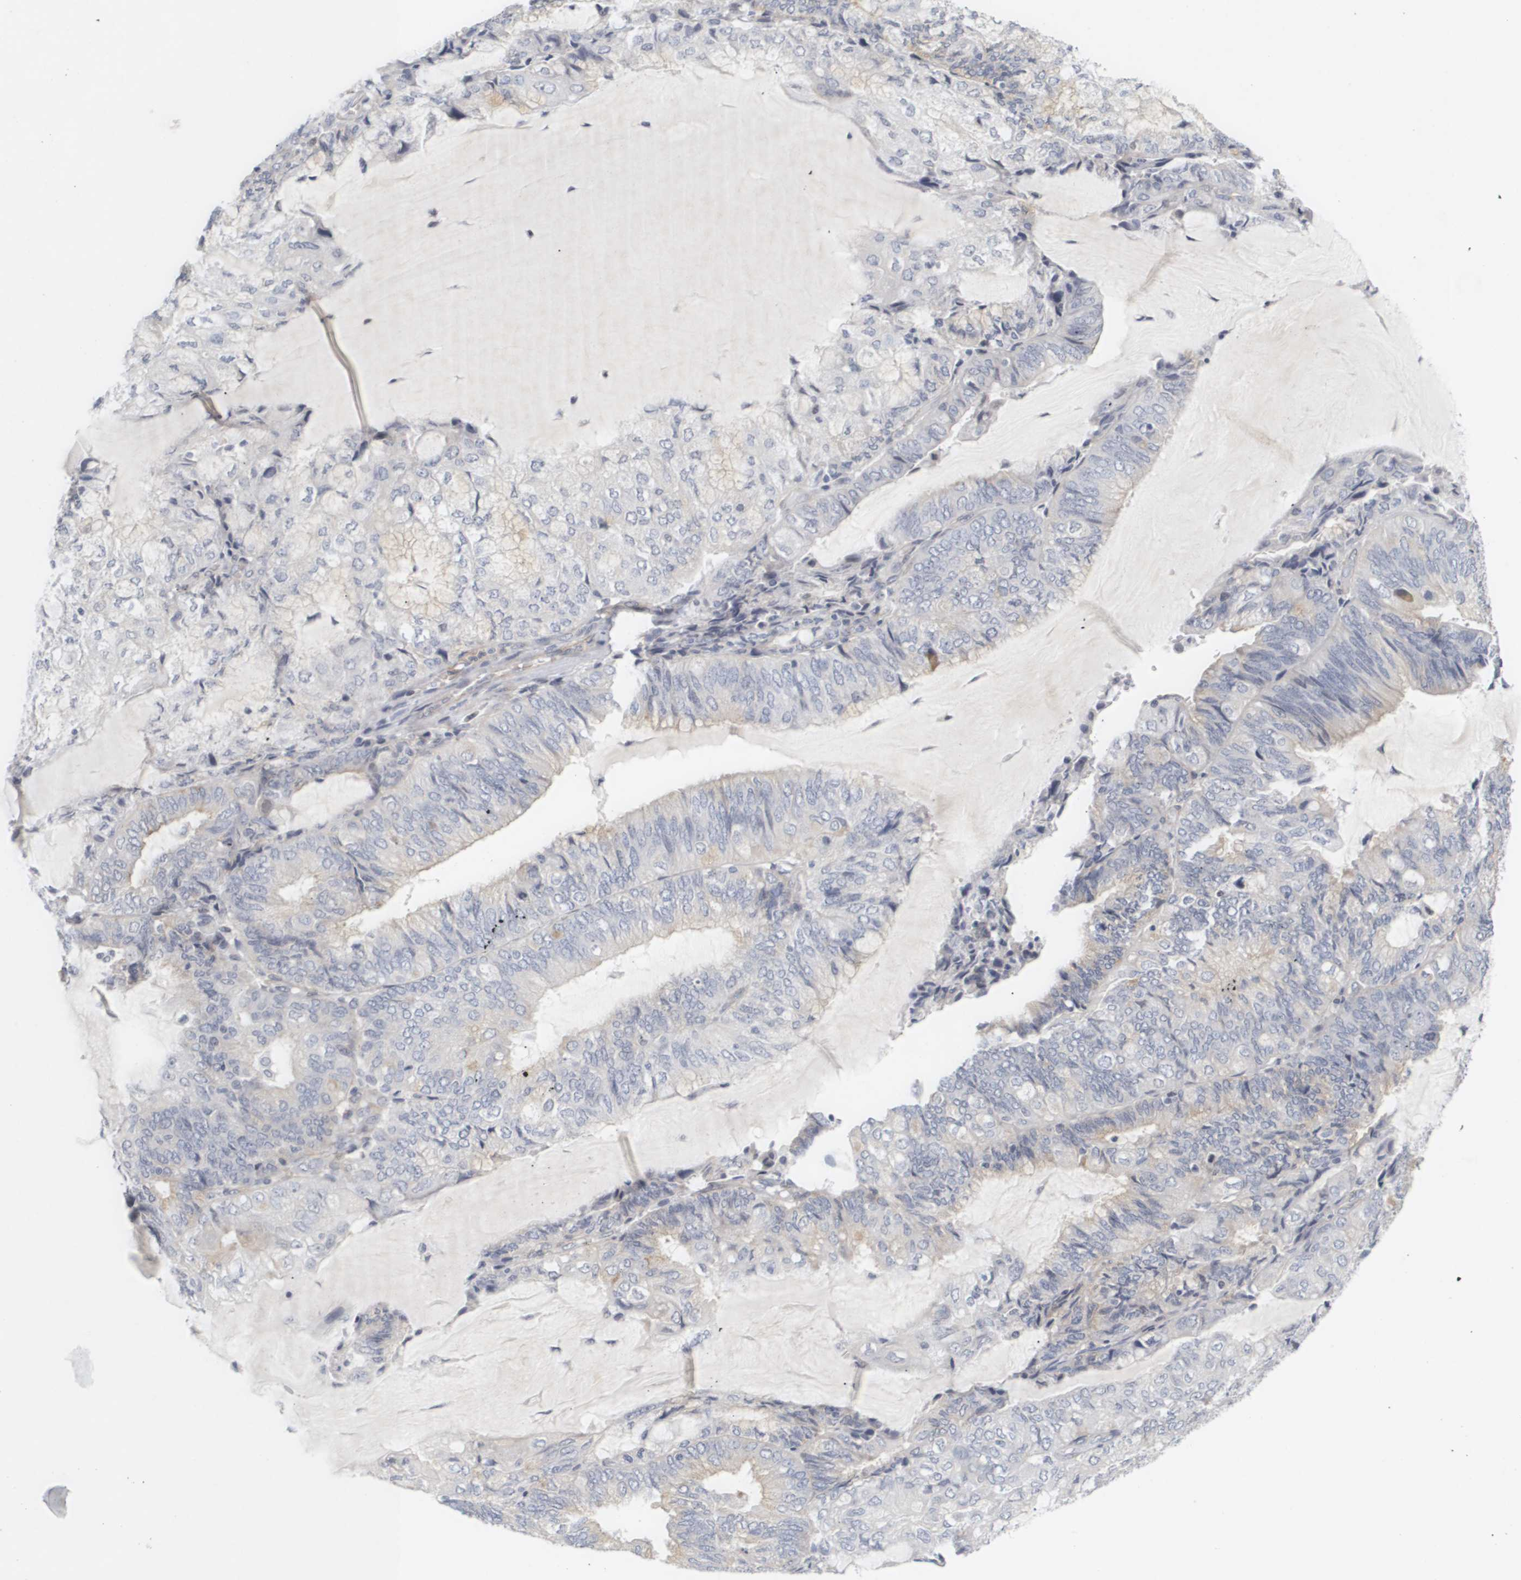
{"staining": {"intensity": "weak", "quantity": "<25%", "location": "cytoplasmic/membranous"}, "tissue": "endometrial cancer", "cell_type": "Tumor cells", "image_type": "cancer", "snomed": [{"axis": "morphology", "description": "Adenocarcinoma, NOS"}, {"axis": "topography", "description": "Endometrium"}], "caption": "Tumor cells are negative for brown protein staining in endometrial cancer (adenocarcinoma). (DAB IHC, high magnification).", "gene": "CYB561", "patient": {"sex": "female", "age": 81}}